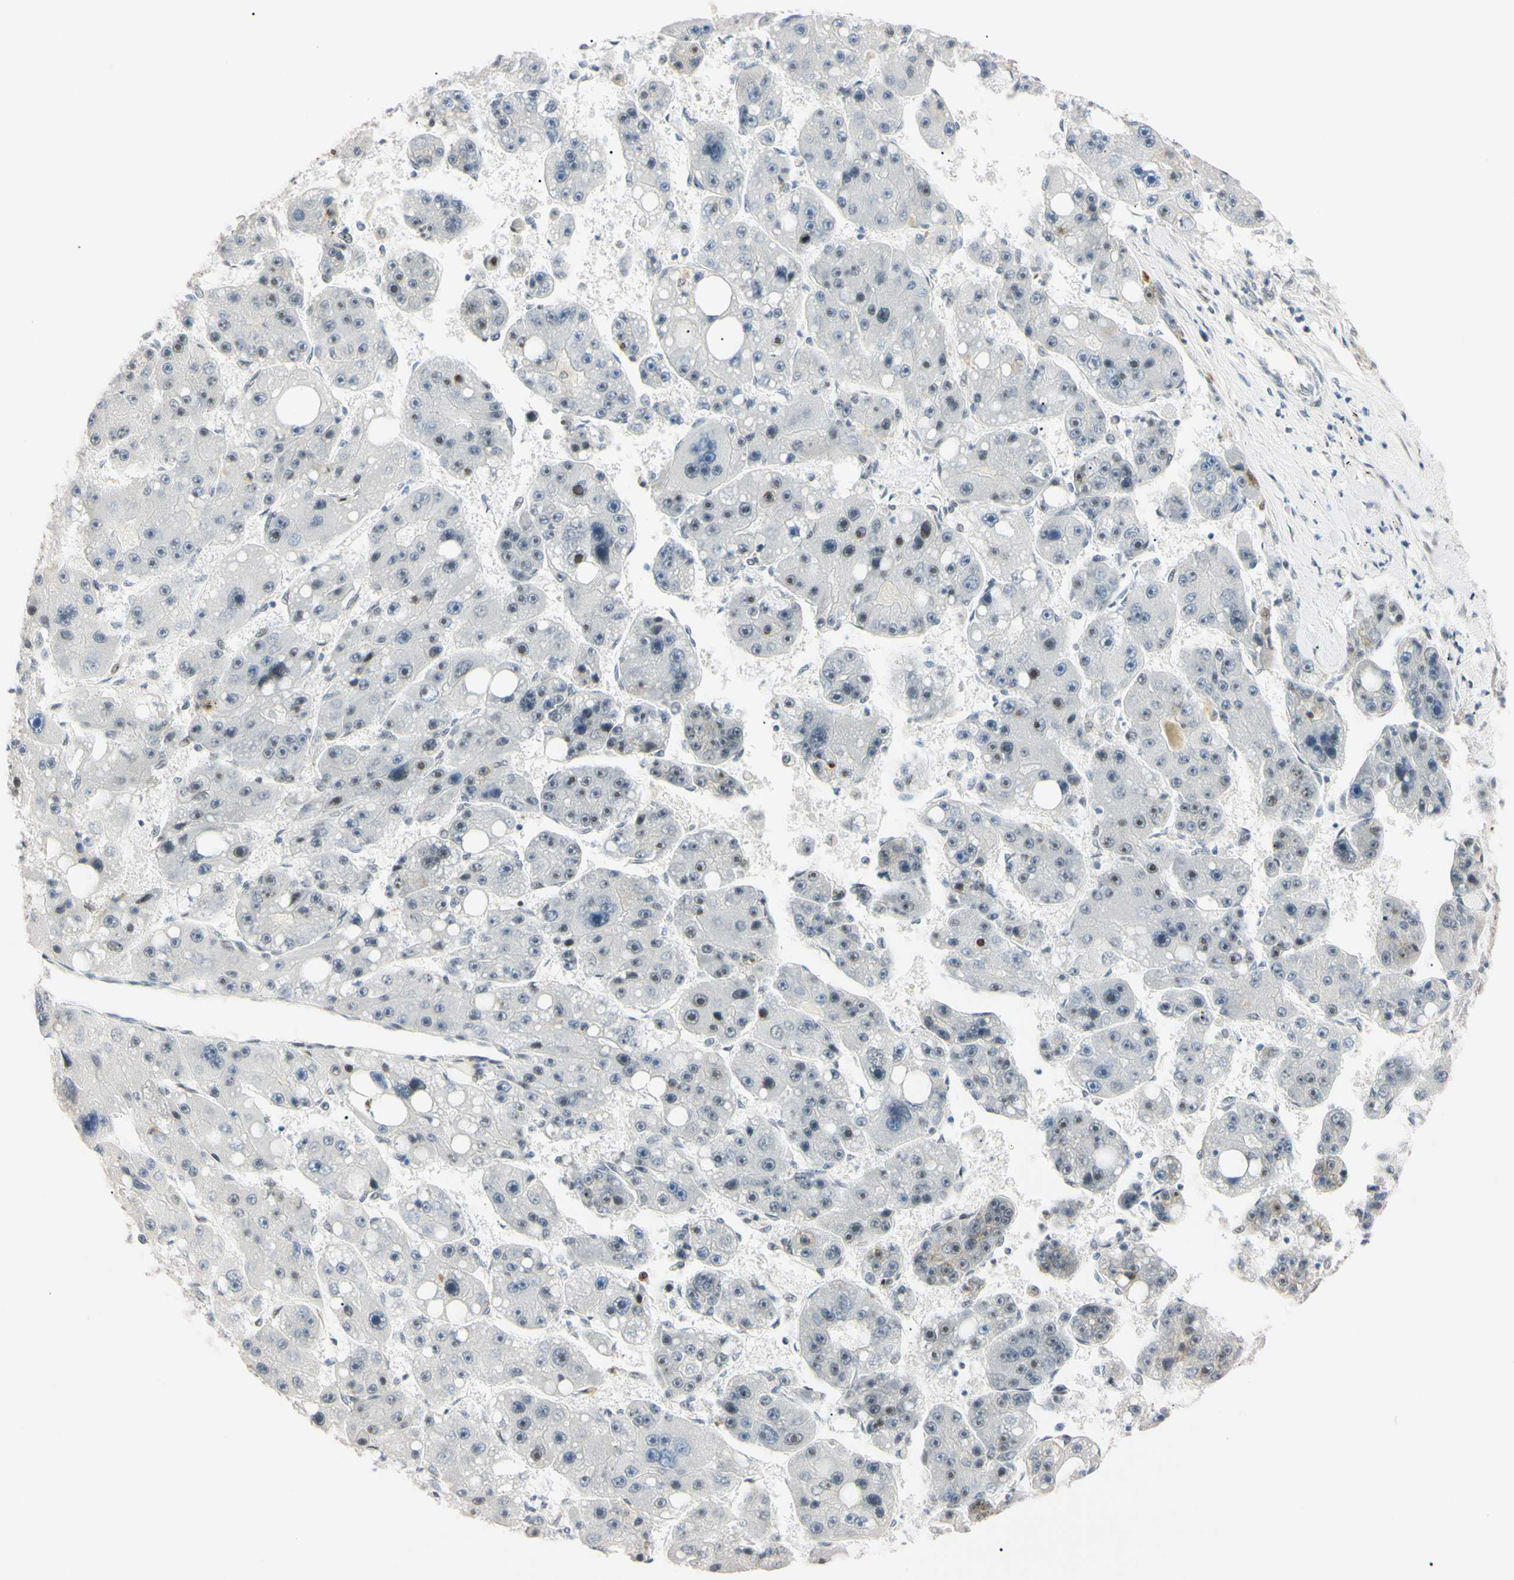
{"staining": {"intensity": "negative", "quantity": "none", "location": "none"}, "tissue": "liver cancer", "cell_type": "Tumor cells", "image_type": "cancer", "snomed": [{"axis": "morphology", "description": "Carcinoma, Hepatocellular, NOS"}, {"axis": "topography", "description": "Liver"}], "caption": "The IHC micrograph has no significant expression in tumor cells of liver hepatocellular carcinoma tissue.", "gene": "ZNF134", "patient": {"sex": "female", "age": 61}}